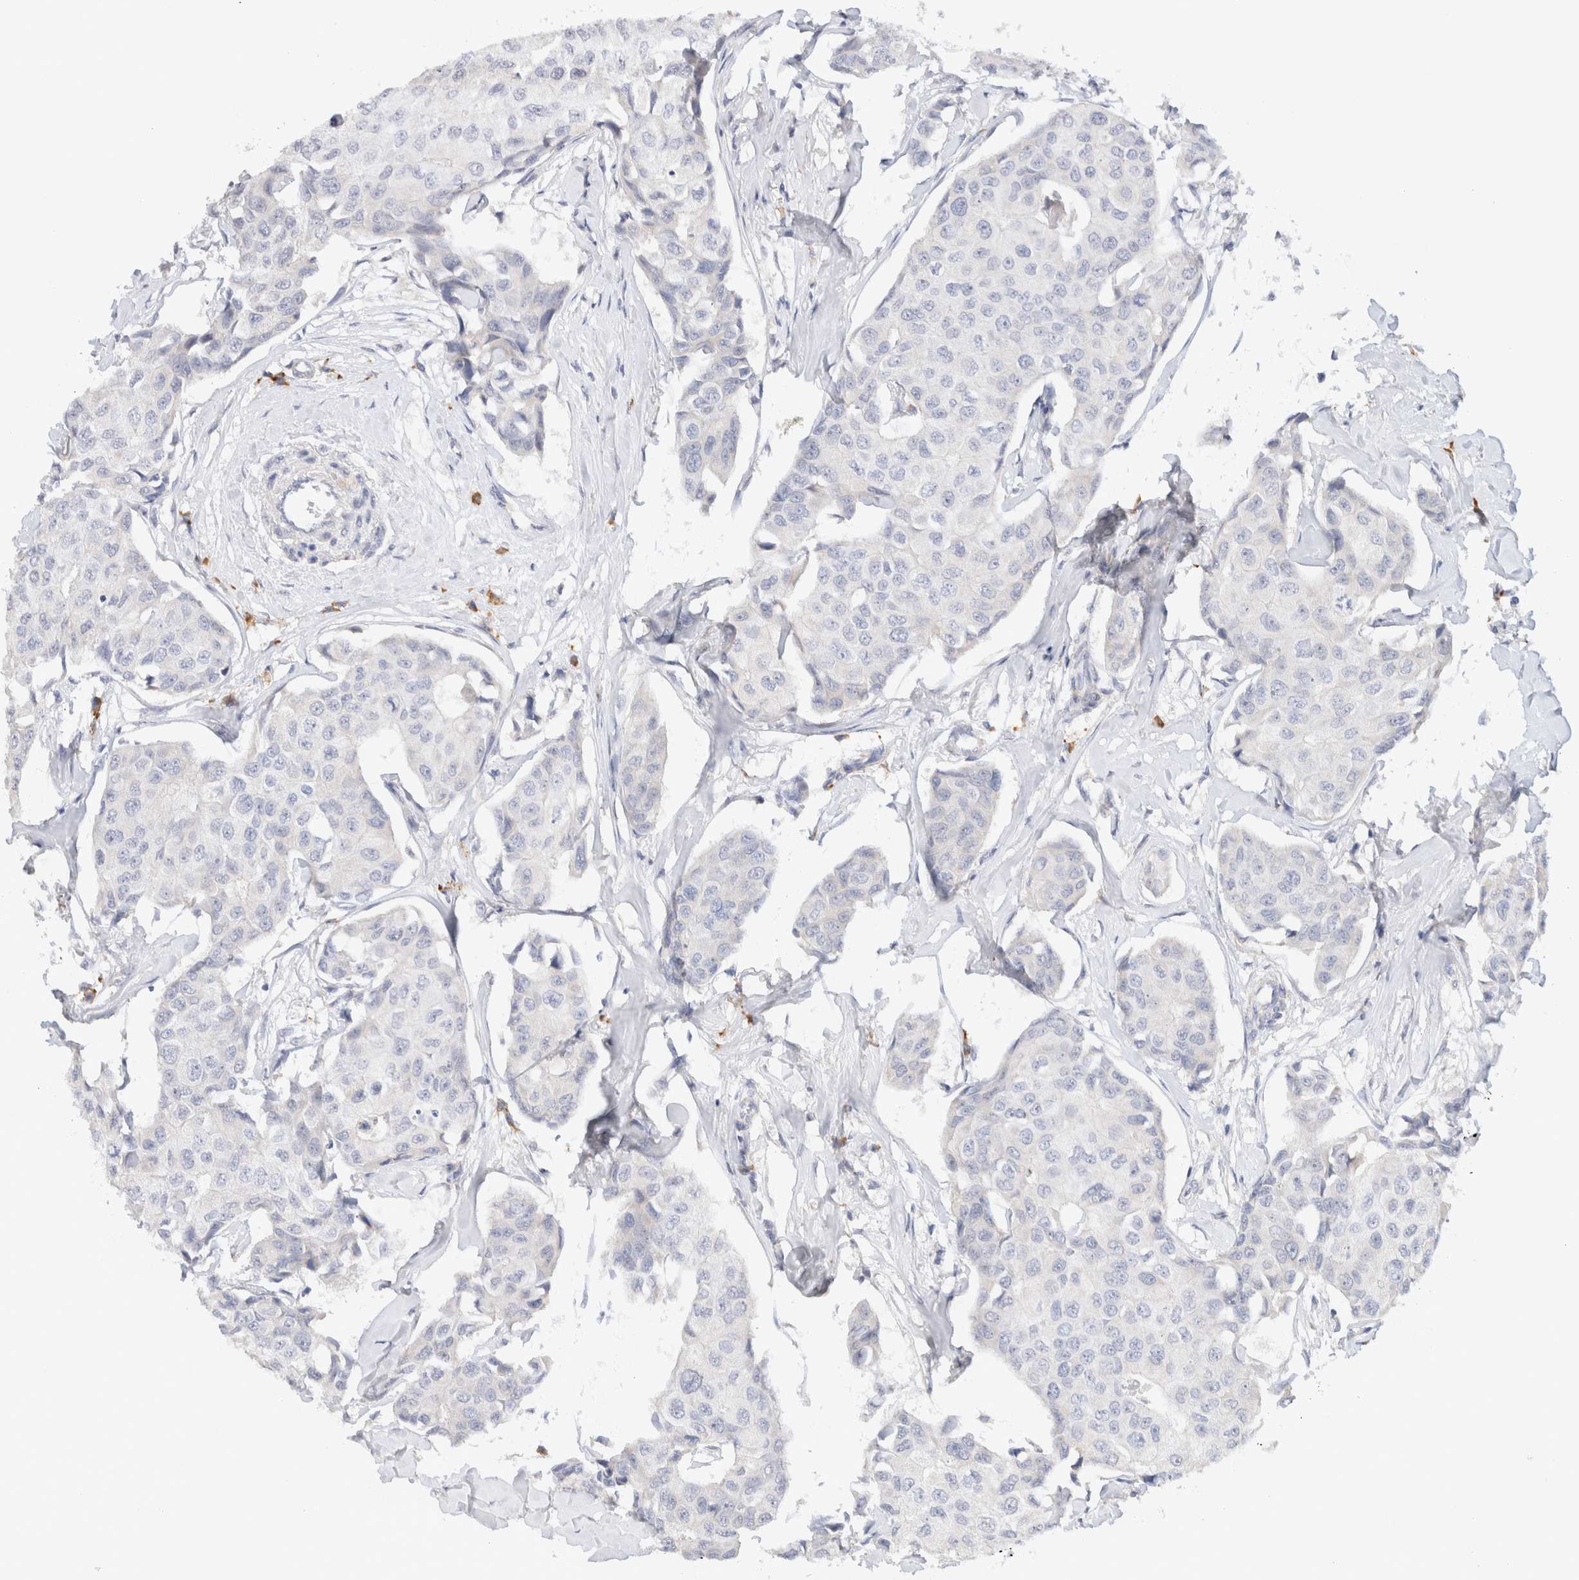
{"staining": {"intensity": "negative", "quantity": "none", "location": "none"}, "tissue": "breast cancer", "cell_type": "Tumor cells", "image_type": "cancer", "snomed": [{"axis": "morphology", "description": "Duct carcinoma"}, {"axis": "topography", "description": "Breast"}], "caption": "This micrograph is of breast intraductal carcinoma stained with immunohistochemistry (IHC) to label a protein in brown with the nuclei are counter-stained blue. There is no expression in tumor cells.", "gene": "GADD45G", "patient": {"sex": "female", "age": 80}}